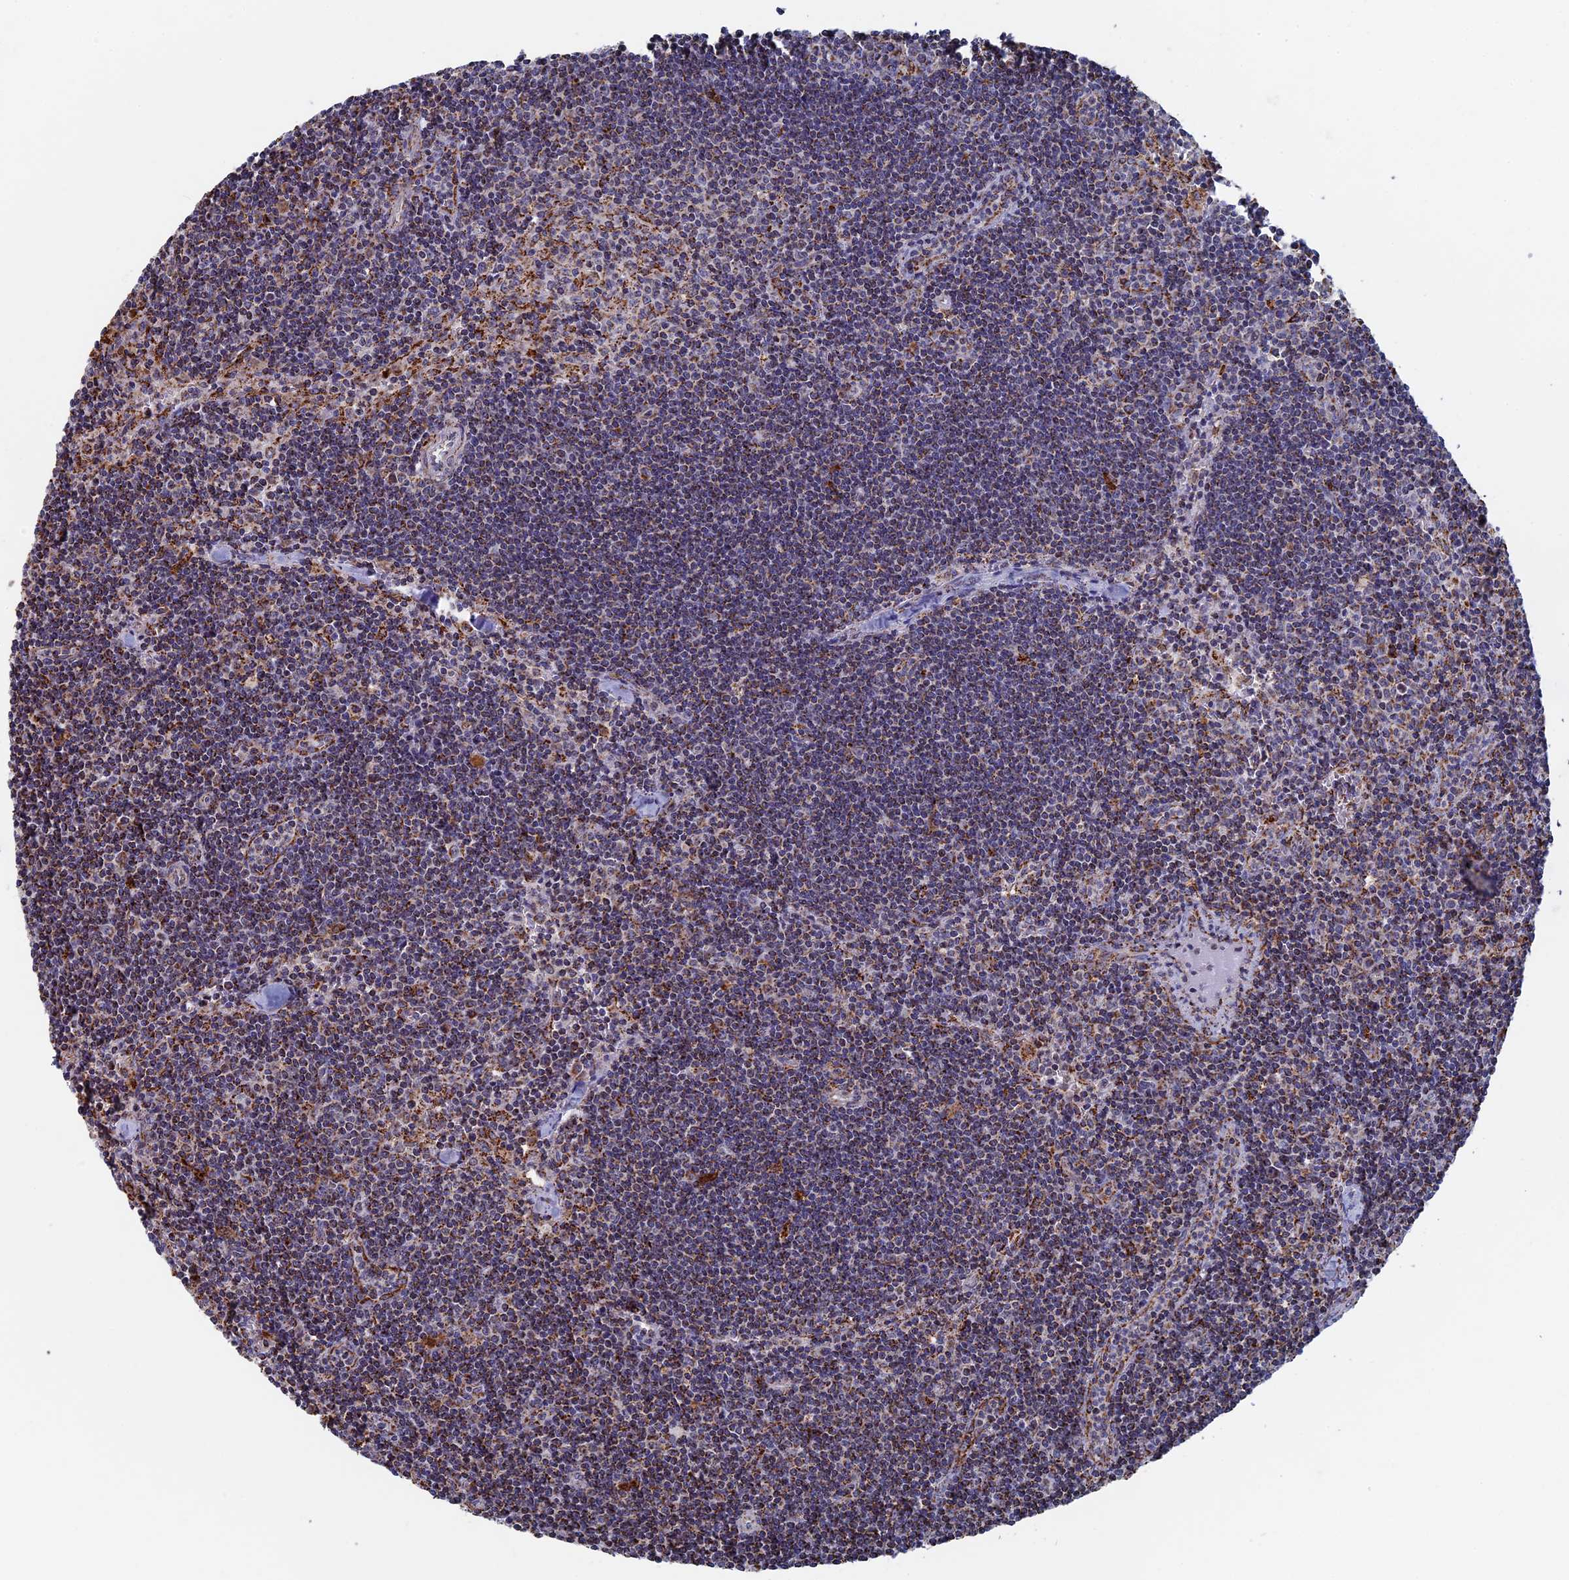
{"staining": {"intensity": "moderate", "quantity": "<25%", "location": "cytoplasmic/membranous"}, "tissue": "lymph node", "cell_type": "Germinal center cells", "image_type": "normal", "snomed": [{"axis": "morphology", "description": "Normal tissue, NOS"}, {"axis": "topography", "description": "Lymph node"}], "caption": "The photomicrograph exhibits staining of benign lymph node, revealing moderate cytoplasmic/membranous protein expression (brown color) within germinal center cells.", "gene": "SEC24D", "patient": {"sex": "female", "age": 32}}